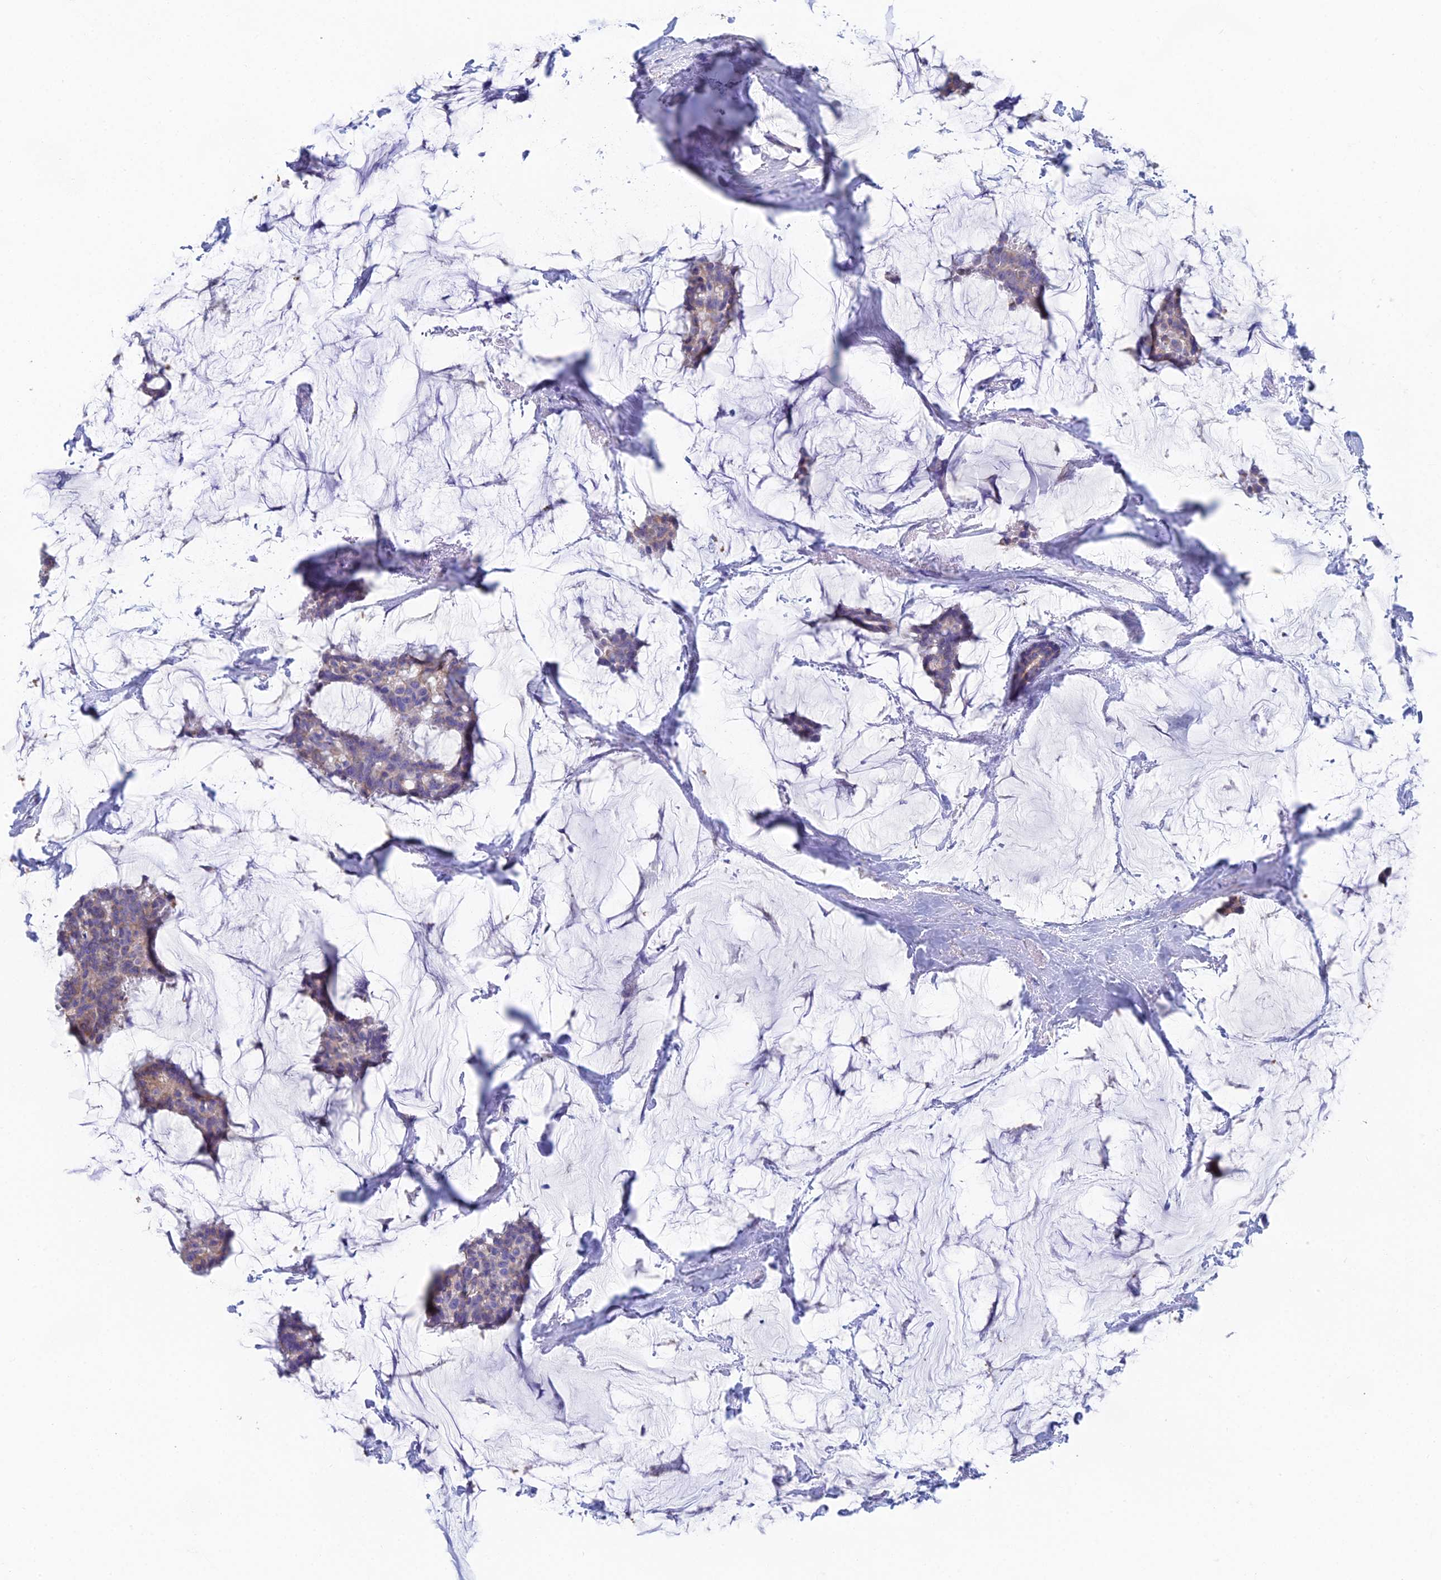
{"staining": {"intensity": "moderate", "quantity": "25%-75%", "location": "cytoplasmic/membranous"}, "tissue": "breast cancer", "cell_type": "Tumor cells", "image_type": "cancer", "snomed": [{"axis": "morphology", "description": "Duct carcinoma"}, {"axis": "topography", "description": "Breast"}], "caption": "Immunohistochemical staining of human breast cancer exhibits moderate cytoplasmic/membranous protein expression in about 25%-75% of tumor cells.", "gene": "CFAP210", "patient": {"sex": "female", "age": 93}}